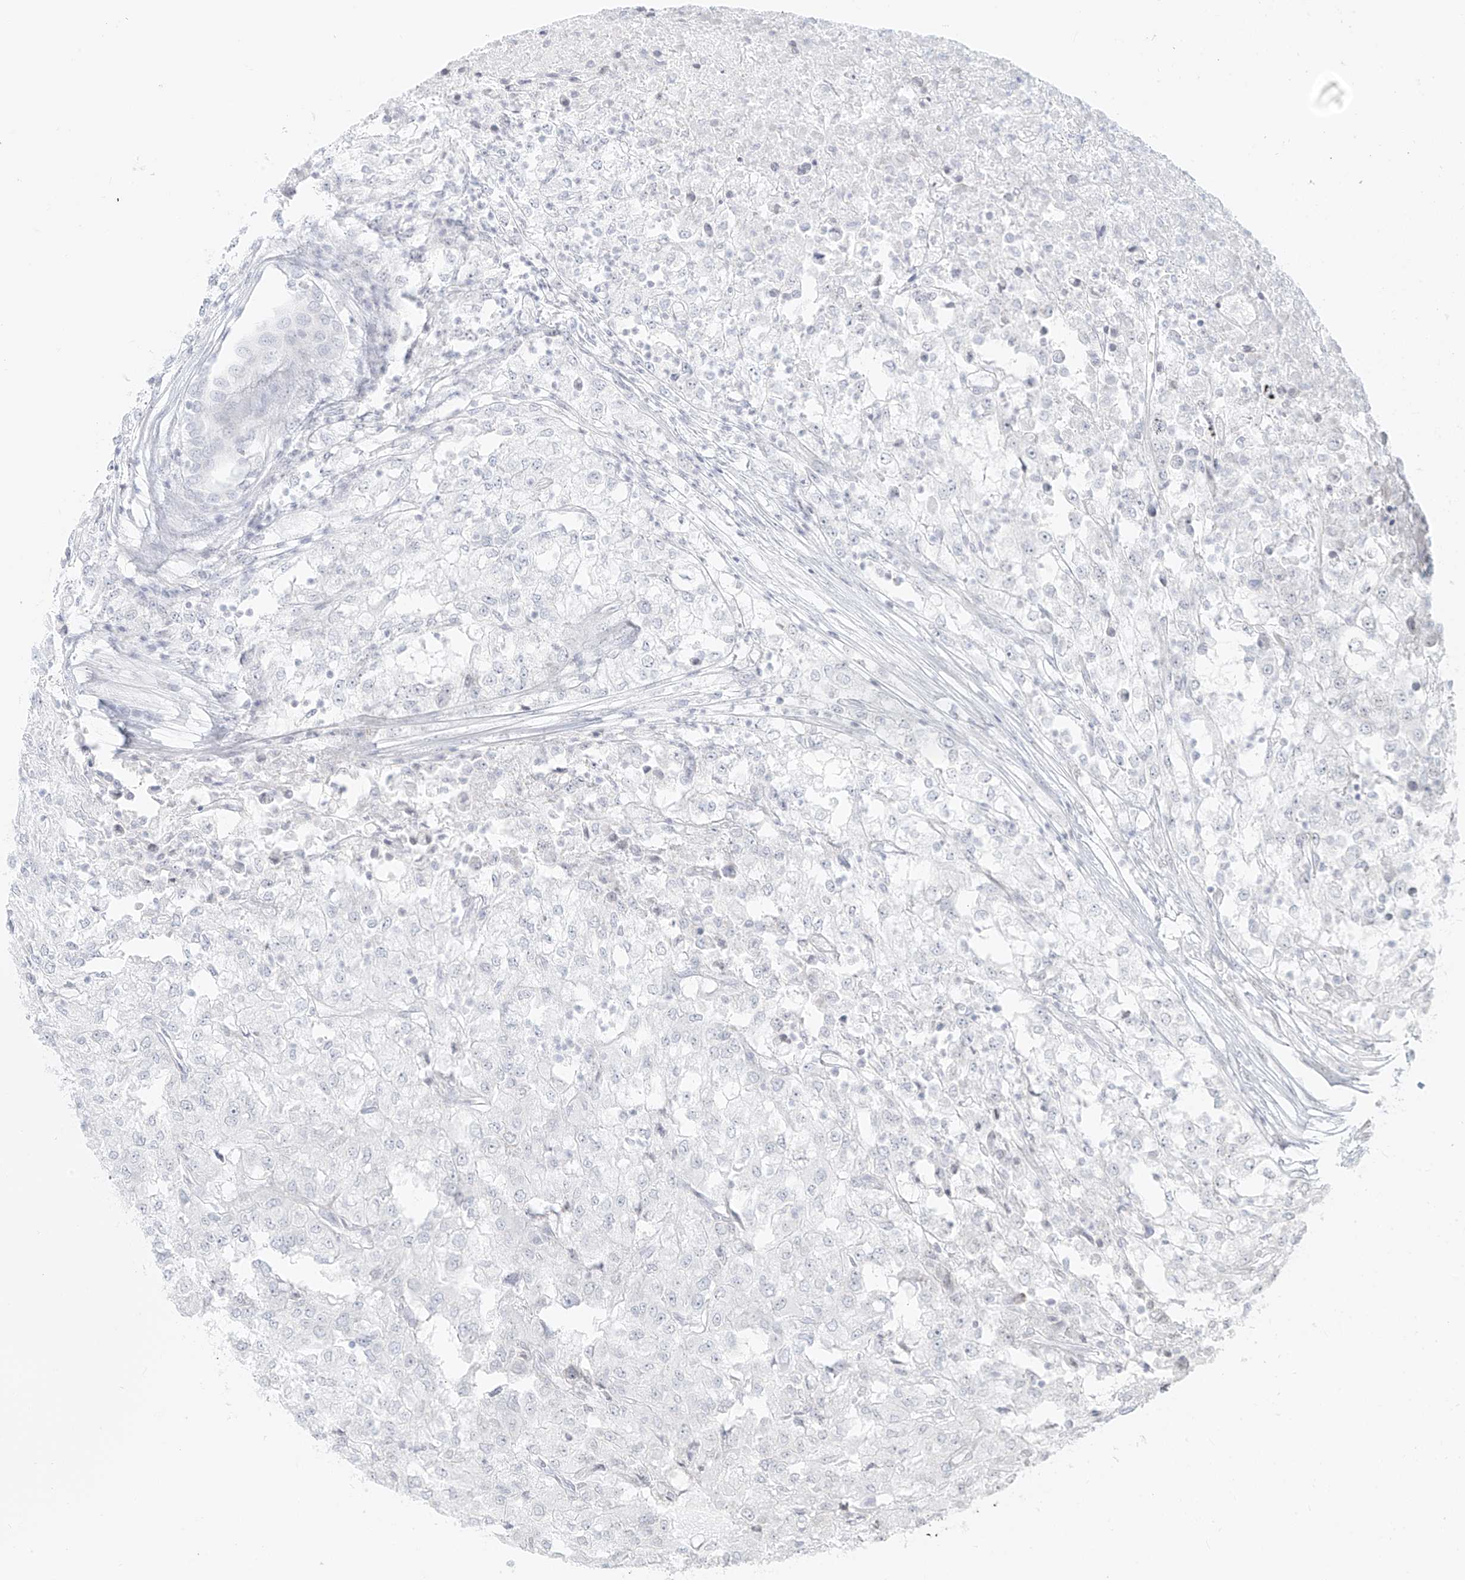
{"staining": {"intensity": "negative", "quantity": "none", "location": "none"}, "tissue": "renal cancer", "cell_type": "Tumor cells", "image_type": "cancer", "snomed": [{"axis": "morphology", "description": "Adenocarcinoma, NOS"}, {"axis": "topography", "description": "Kidney"}], "caption": "Renal adenocarcinoma was stained to show a protein in brown. There is no significant staining in tumor cells.", "gene": "OSBPL7", "patient": {"sex": "female", "age": 54}}